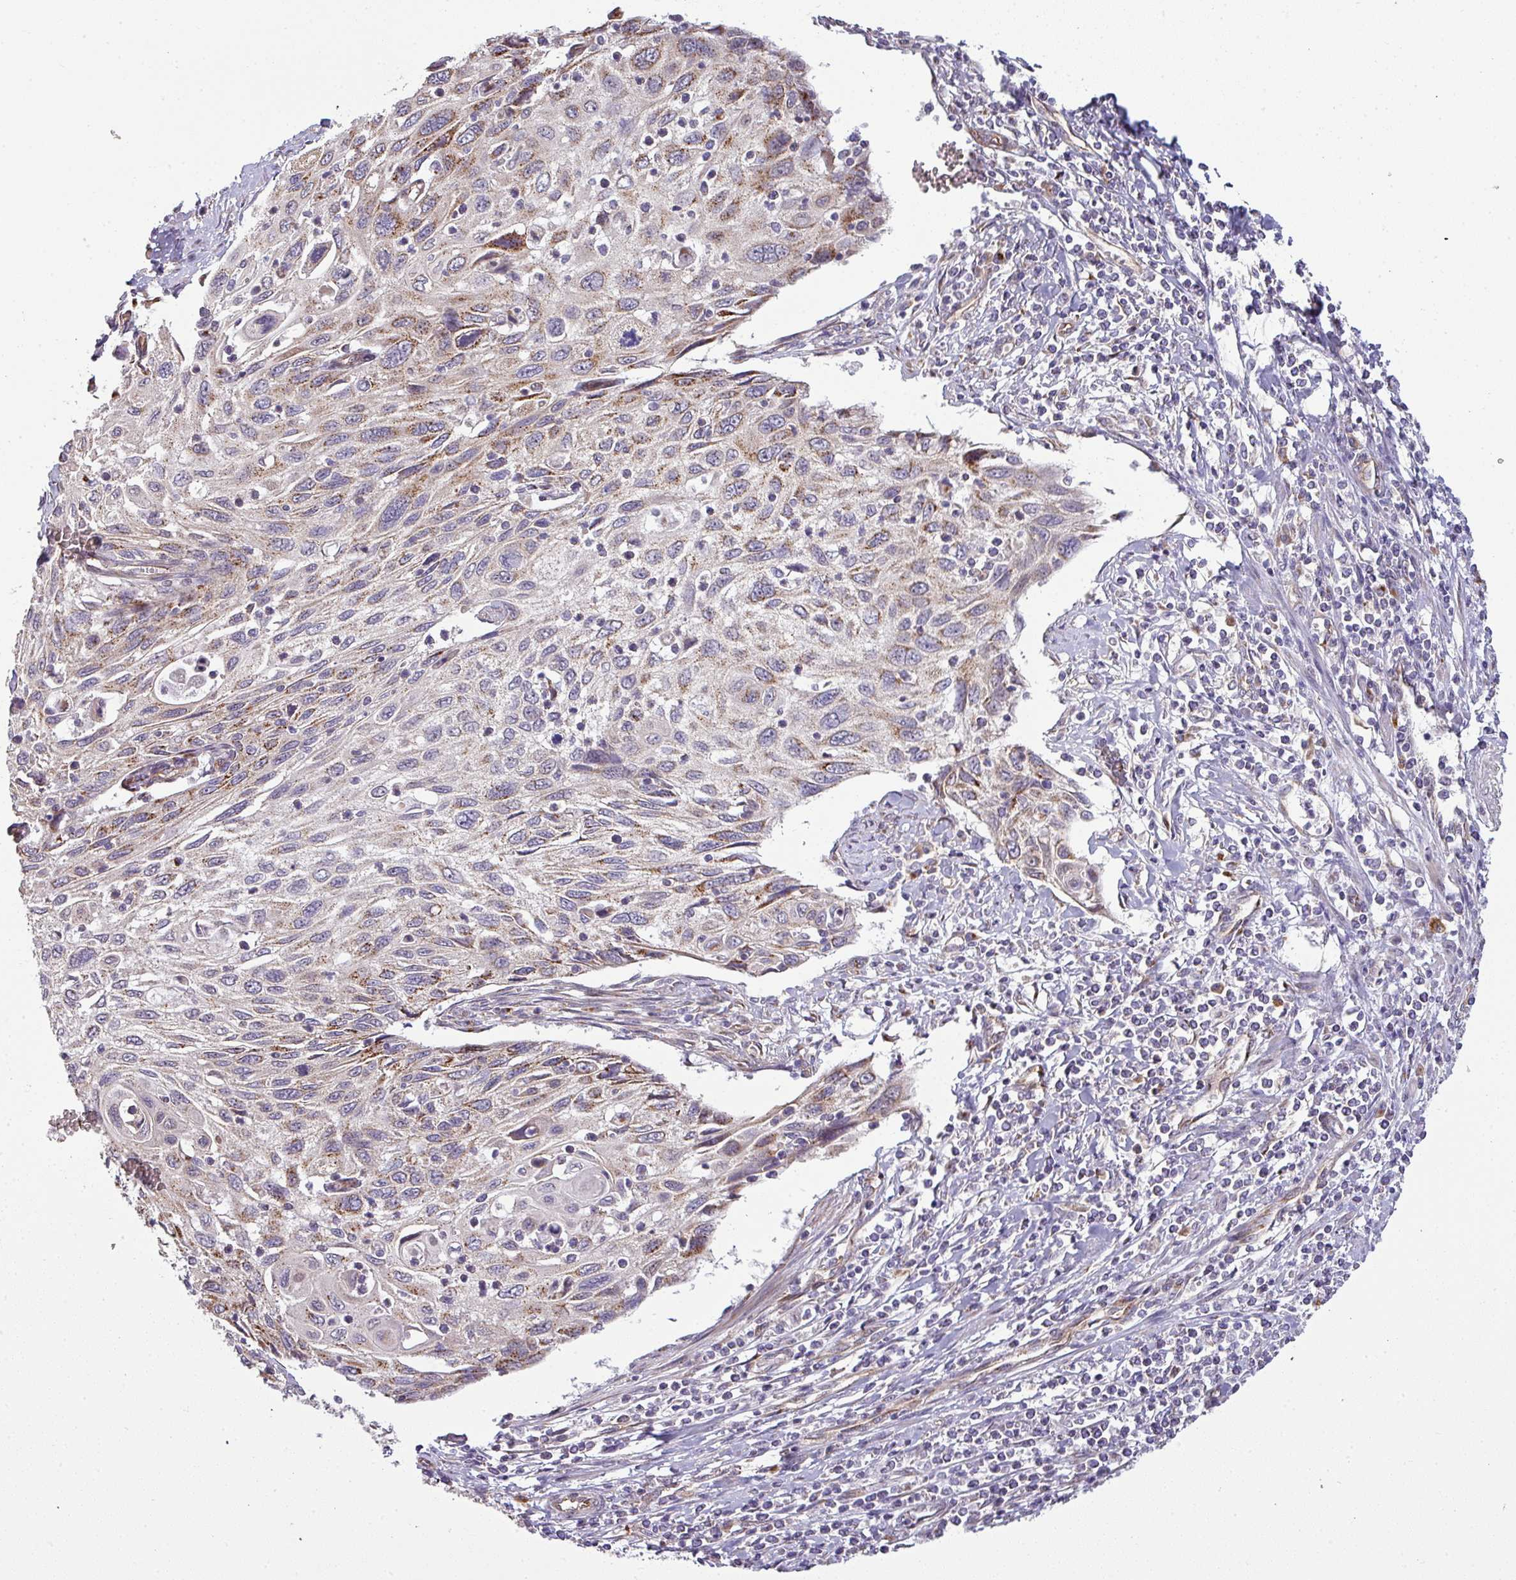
{"staining": {"intensity": "moderate", "quantity": "25%-75%", "location": "cytoplasmic/membranous"}, "tissue": "cervical cancer", "cell_type": "Tumor cells", "image_type": "cancer", "snomed": [{"axis": "morphology", "description": "Squamous cell carcinoma, NOS"}, {"axis": "topography", "description": "Cervix"}], "caption": "Immunohistochemistry (IHC) (DAB (3,3'-diaminobenzidine)) staining of human squamous cell carcinoma (cervical) demonstrates moderate cytoplasmic/membranous protein positivity in approximately 25%-75% of tumor cells.", "gene": "TIMMDC1", "patient": {"sex": "female", "age": 70}}